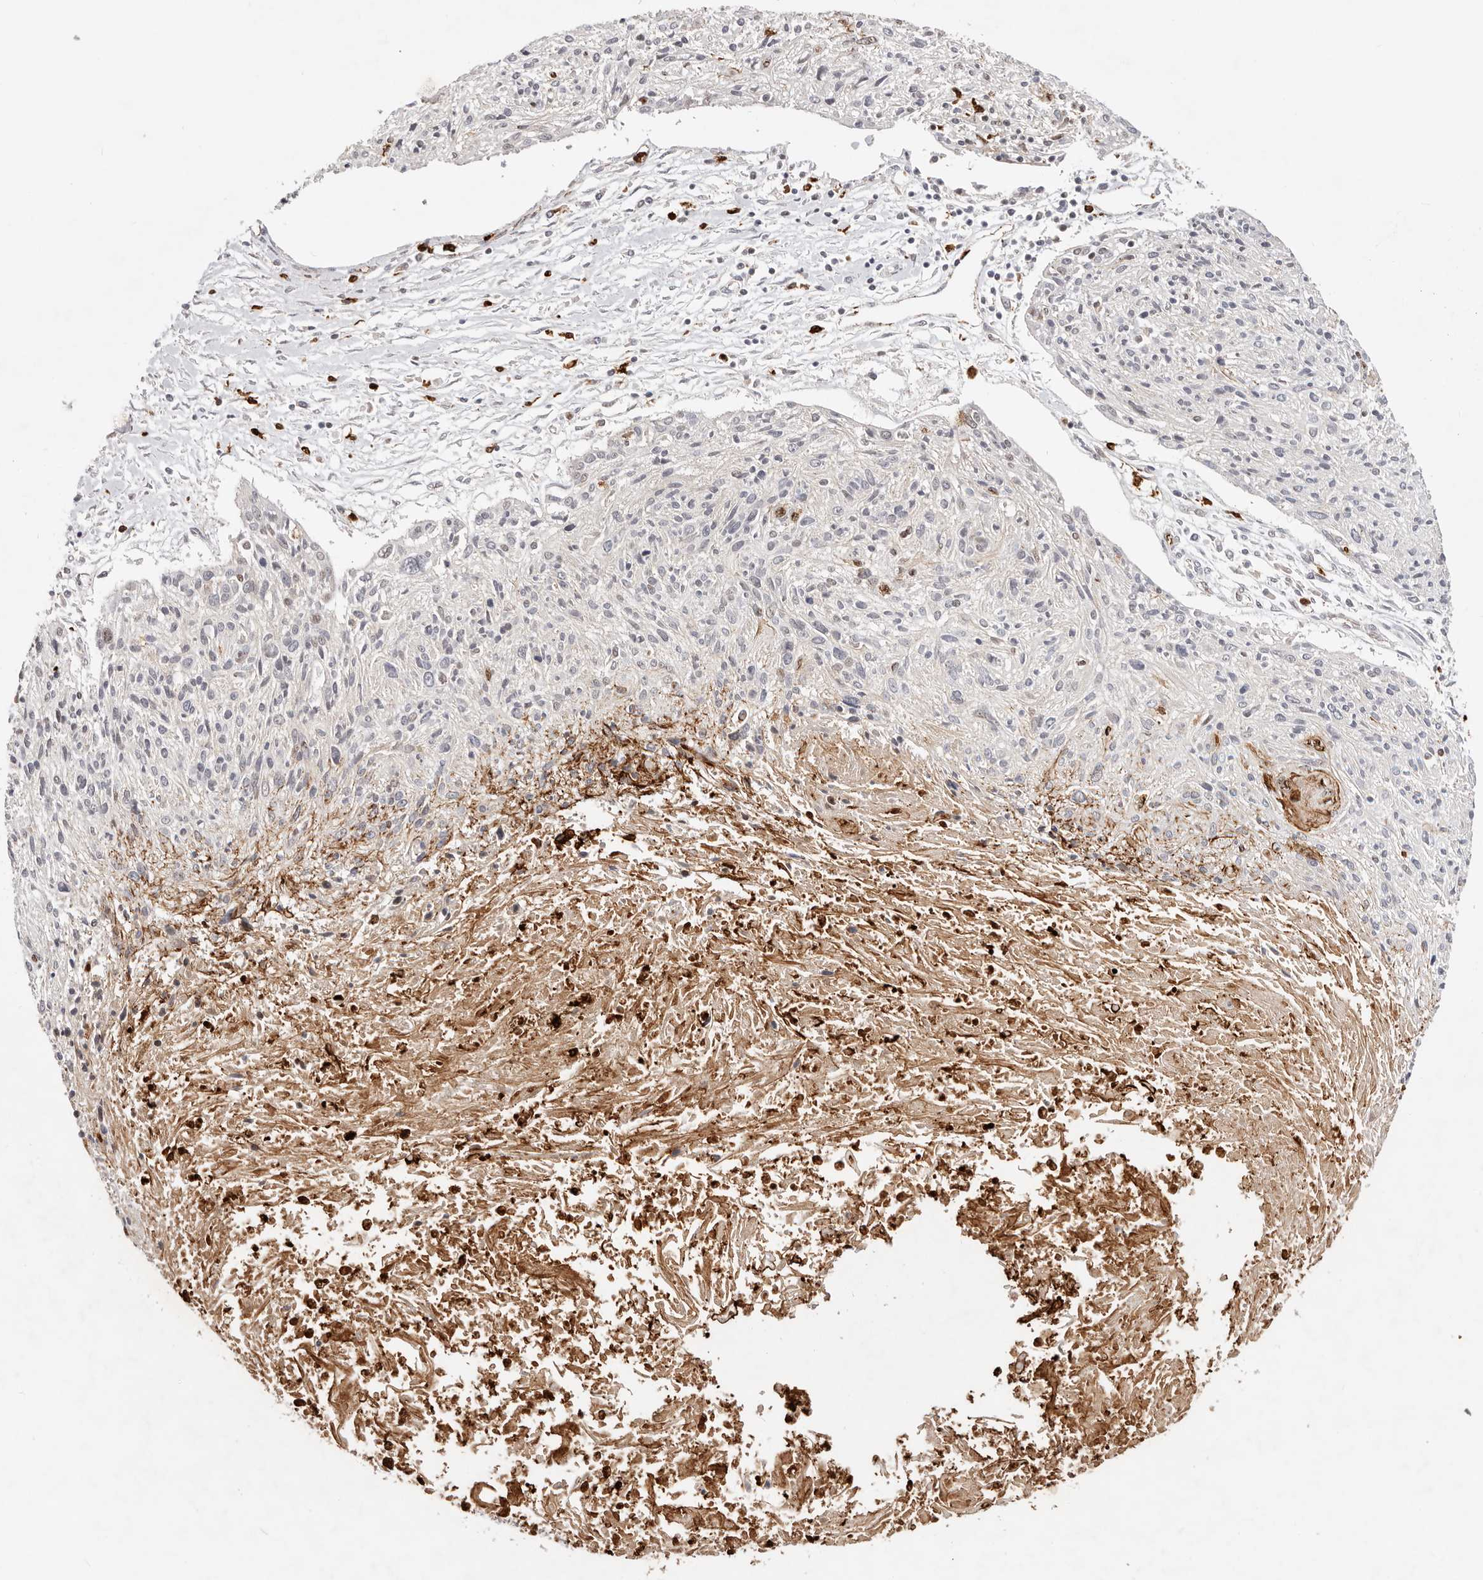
{"staining": {"intensity": "negative", "quantity": "none", "location": "none"}, "tissue": "cervical cancer", "cell_type": "Tumor cells", "image_type": "cancer", "snomed": [{"axis": "morphology", "description": "Squamous cell carcinoma, NOS"}, {"axis": "topography", "description": "Cervix"}], "caption": "This is a micrograph of immunohistochemistry (IHC) staining of cervical cancer (squamous cell carcinoma), which shows no positivity in tumor cells.", "gene": "AFDN", "patient": {"sex": "female", "age": 51}}